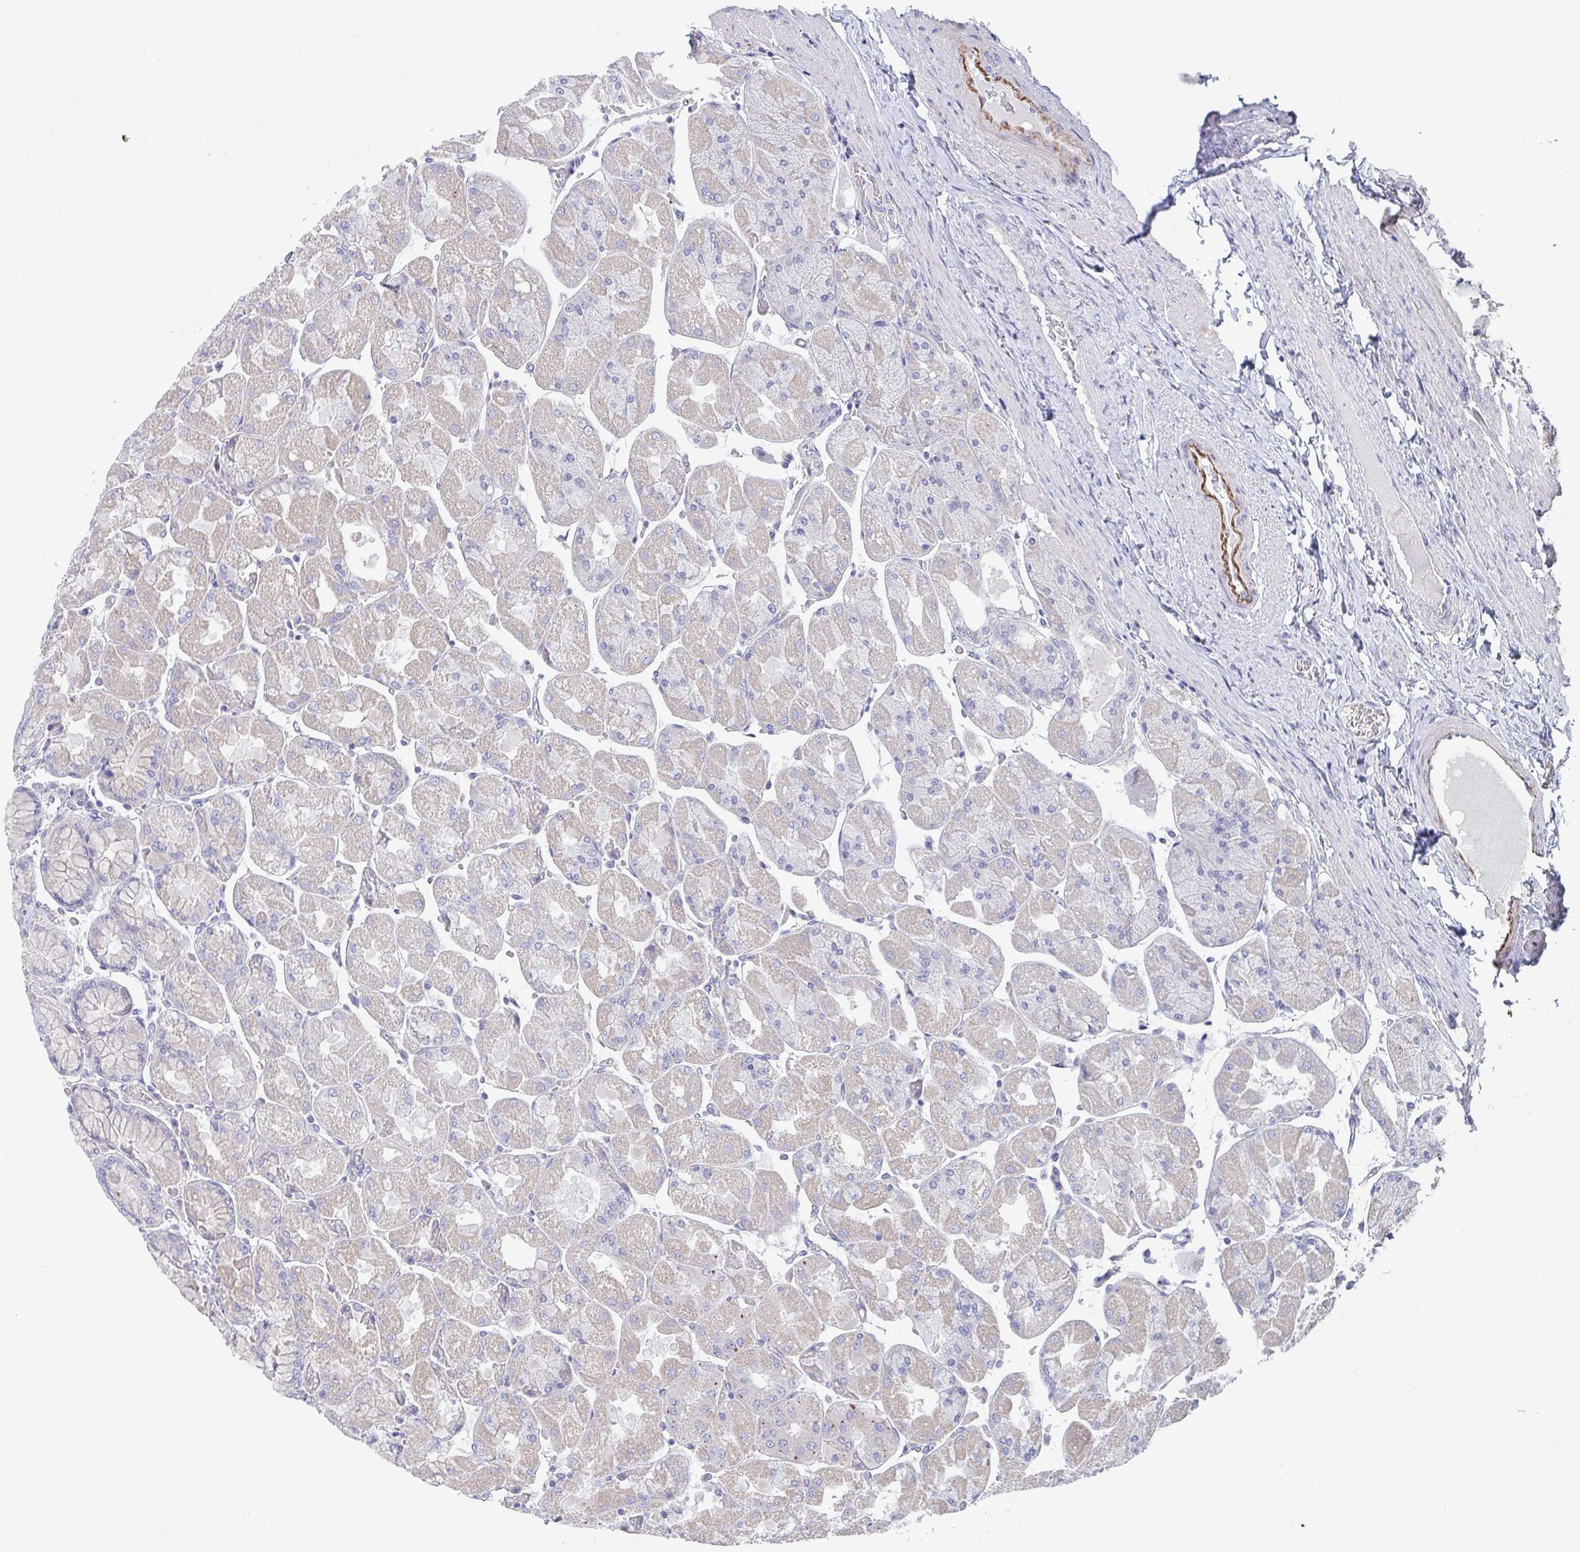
{"staining": {"intensity": "negative", "quantity": "none", "location": "none"}, "tissue": "stomach", "cell_type": "Glandular cells", "image_type": "normal", "snomed": [{"axis": "morphology", "description": "Normal tissue, NOS"}, {"axis": "topography", "description": "Stomach"}], "caption": "An immunohistochemistry (IHC) histopathology image of benign stomach is shown. There is no staining in glandular cells of stomach.", "gene": "FAM156A", "patient": {"sex": "female", "age": 61}}